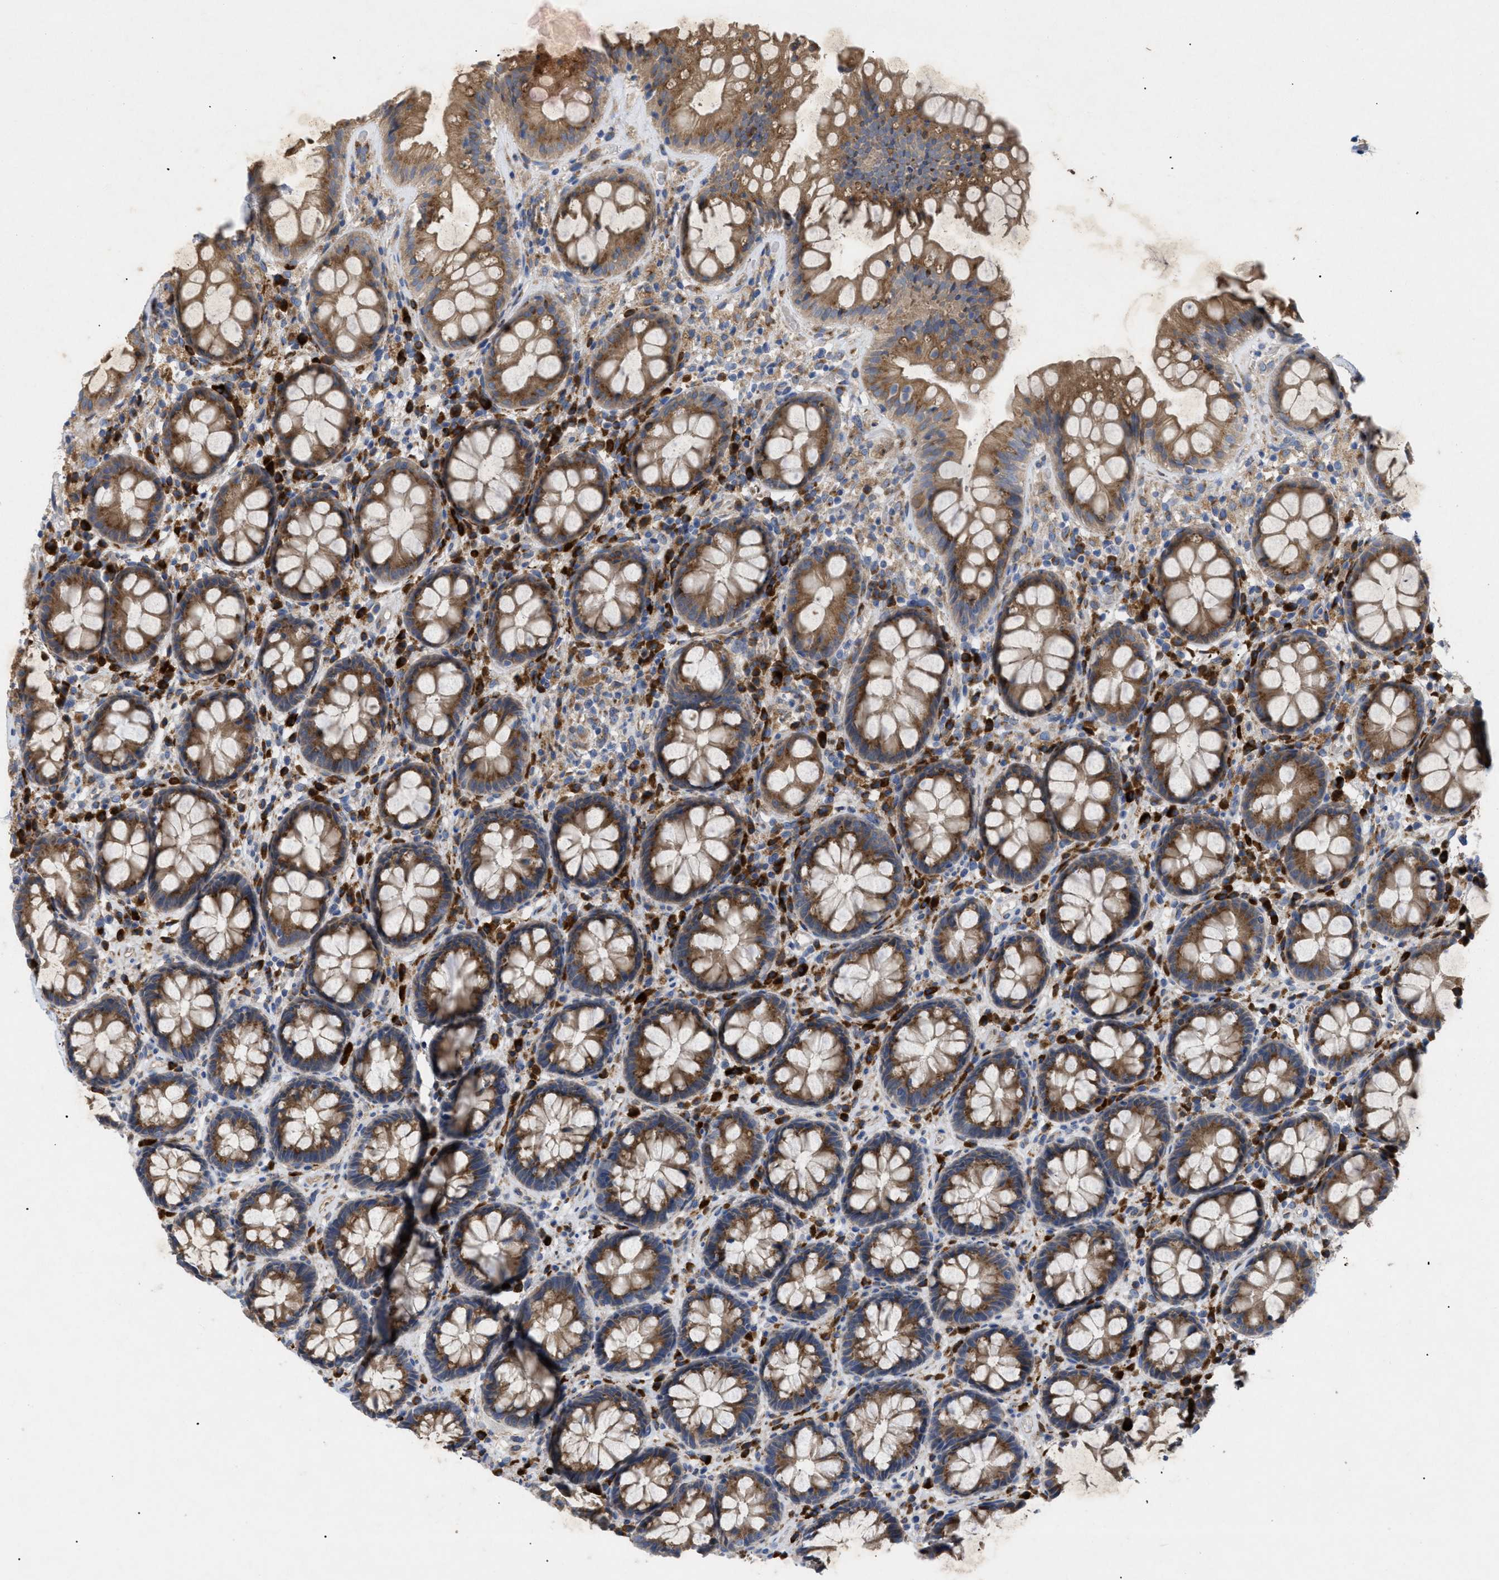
{"staining": {"intensity": "moderate", "quantity": ">75%", "location": "cytoplasmic/membranous"}, "tissue": "rectum", "cell_type": "Glandular cells", "image_type": "normal", "snomed": [{"axis": "morphology", "description": "Normal tissue, NOS"}, {"axis": "topography", "description": "Rectum"}], "caption": "Immunohistochemistry (IHC) histopathology image of normal rectum: human rectum stained using IHC shows medium levels of moderate protein expression localized specifically in the cytoplasmic/membranous of glandular cells, appearing as a cytoplasmic/membranous brown color.", "gene": "SLC50A1", "patient": {"sex": "male", "age": 64}}